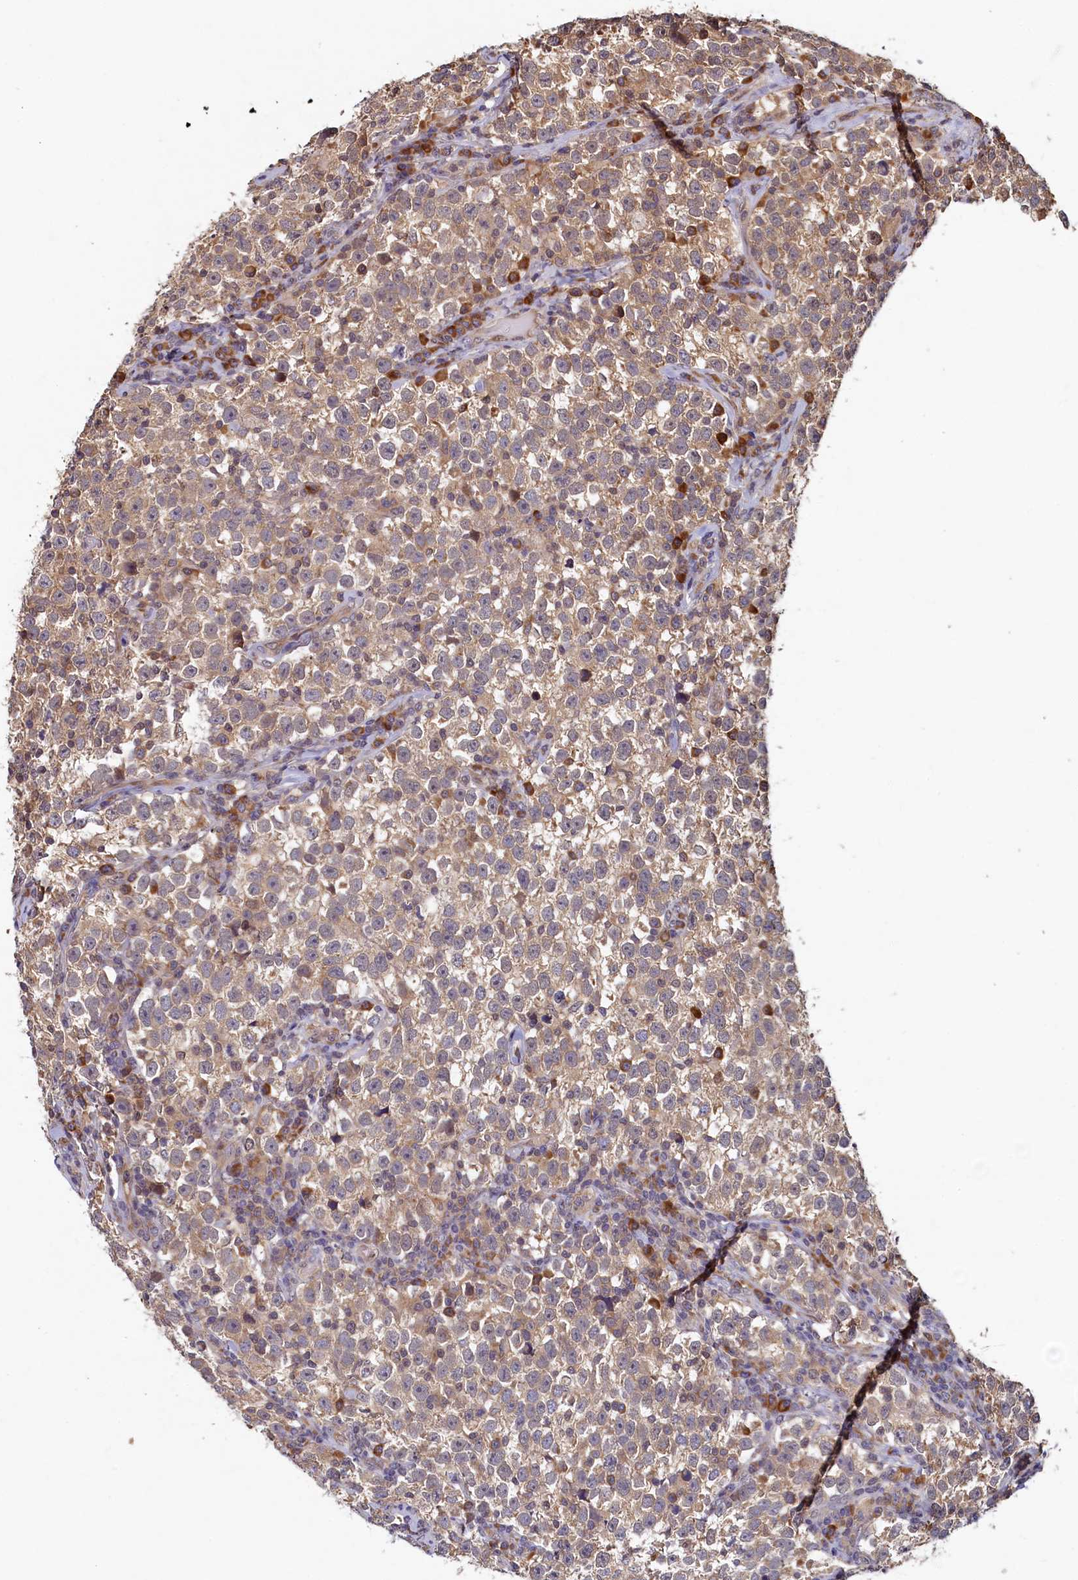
{"staining": {"intensity": "weak", "quantity": ">75%", "location": "cytoplasmic/membranous"}, "tissue": "testis cancer", "cell_type": "Tumor cells", "image_type": "cancer", "snomed": [{"axis": "morphology", "description": "Normal tissue, NOS"}, {"axis": "morphology", "description": "Seminoma, NOS"}, {"axis": "topography", "description": "Testis"}], "caption": "Seminoma (testis) stained for a protein demonstrates weak cytoplasmic/membranous positivity in tumor cells. (Brightfield microscopy of DAB IHC at high magnification).", "gene": "LCMT2", "patient": {"sex": "male", "age": 43}}